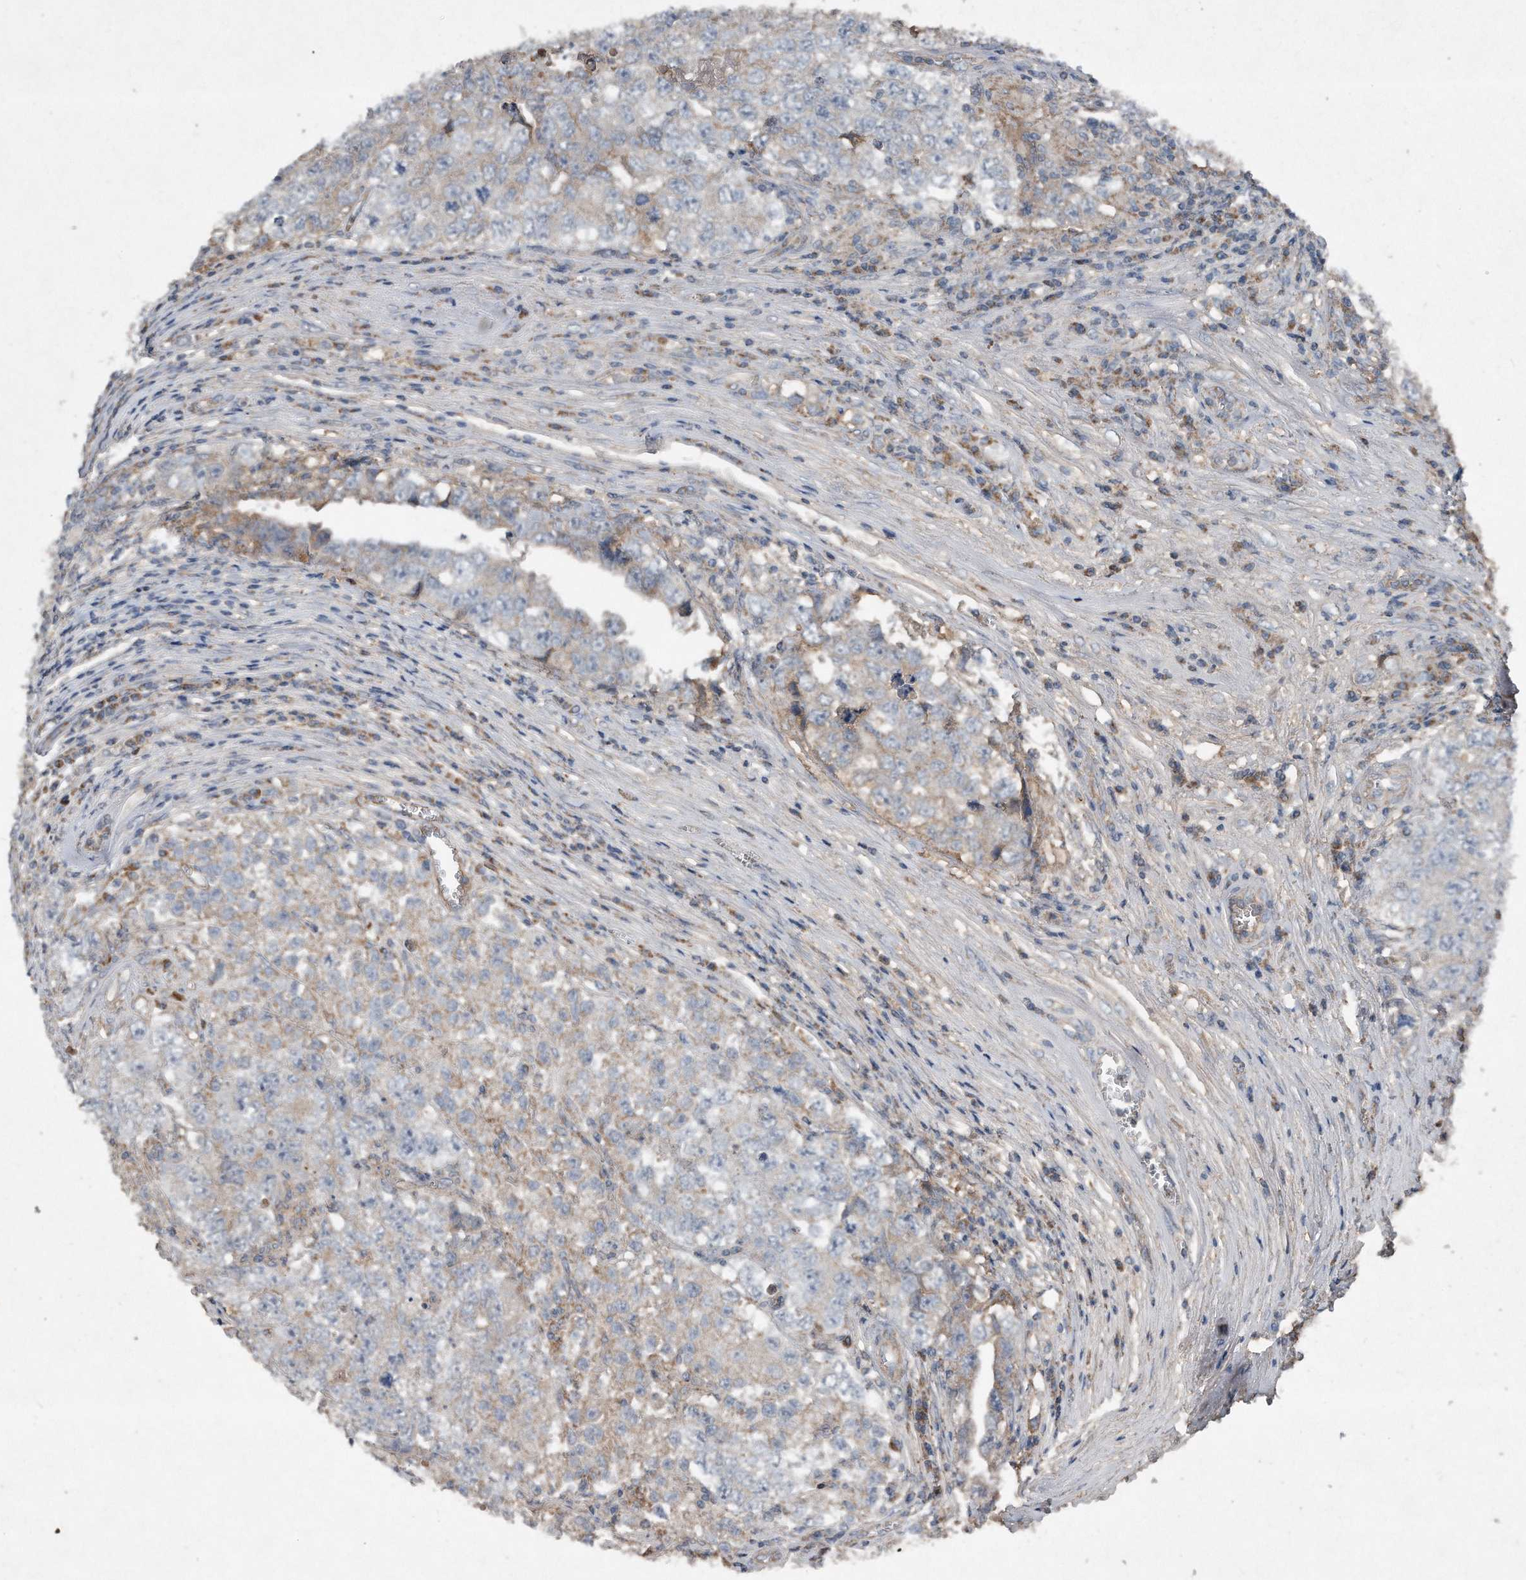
{"staining": {"intensity": "negative", "quantity": "none", "location": "none"}, "tissue": "testis cancer", "cell_type": "Tumor cells", "image_type": "cancer", "snomed": [{"axis": "morphology", "description": "Seminoma, NOS"}, {"axis": "morphology", "description": "Carcinoma, Embryonal, NOS"}, {"axis": "topography", "description": "Testis"}], "caption": "Immunohistochemistry histopathology image of neoplastic tissue: testis cancer (seminoma) stained with DAB reveals no significant protein expression in tumor cells. (IHC, brightfield microscopy, high magnification).", "gene": "SDHA", "patient": {"sex": "male", "age": 43}}